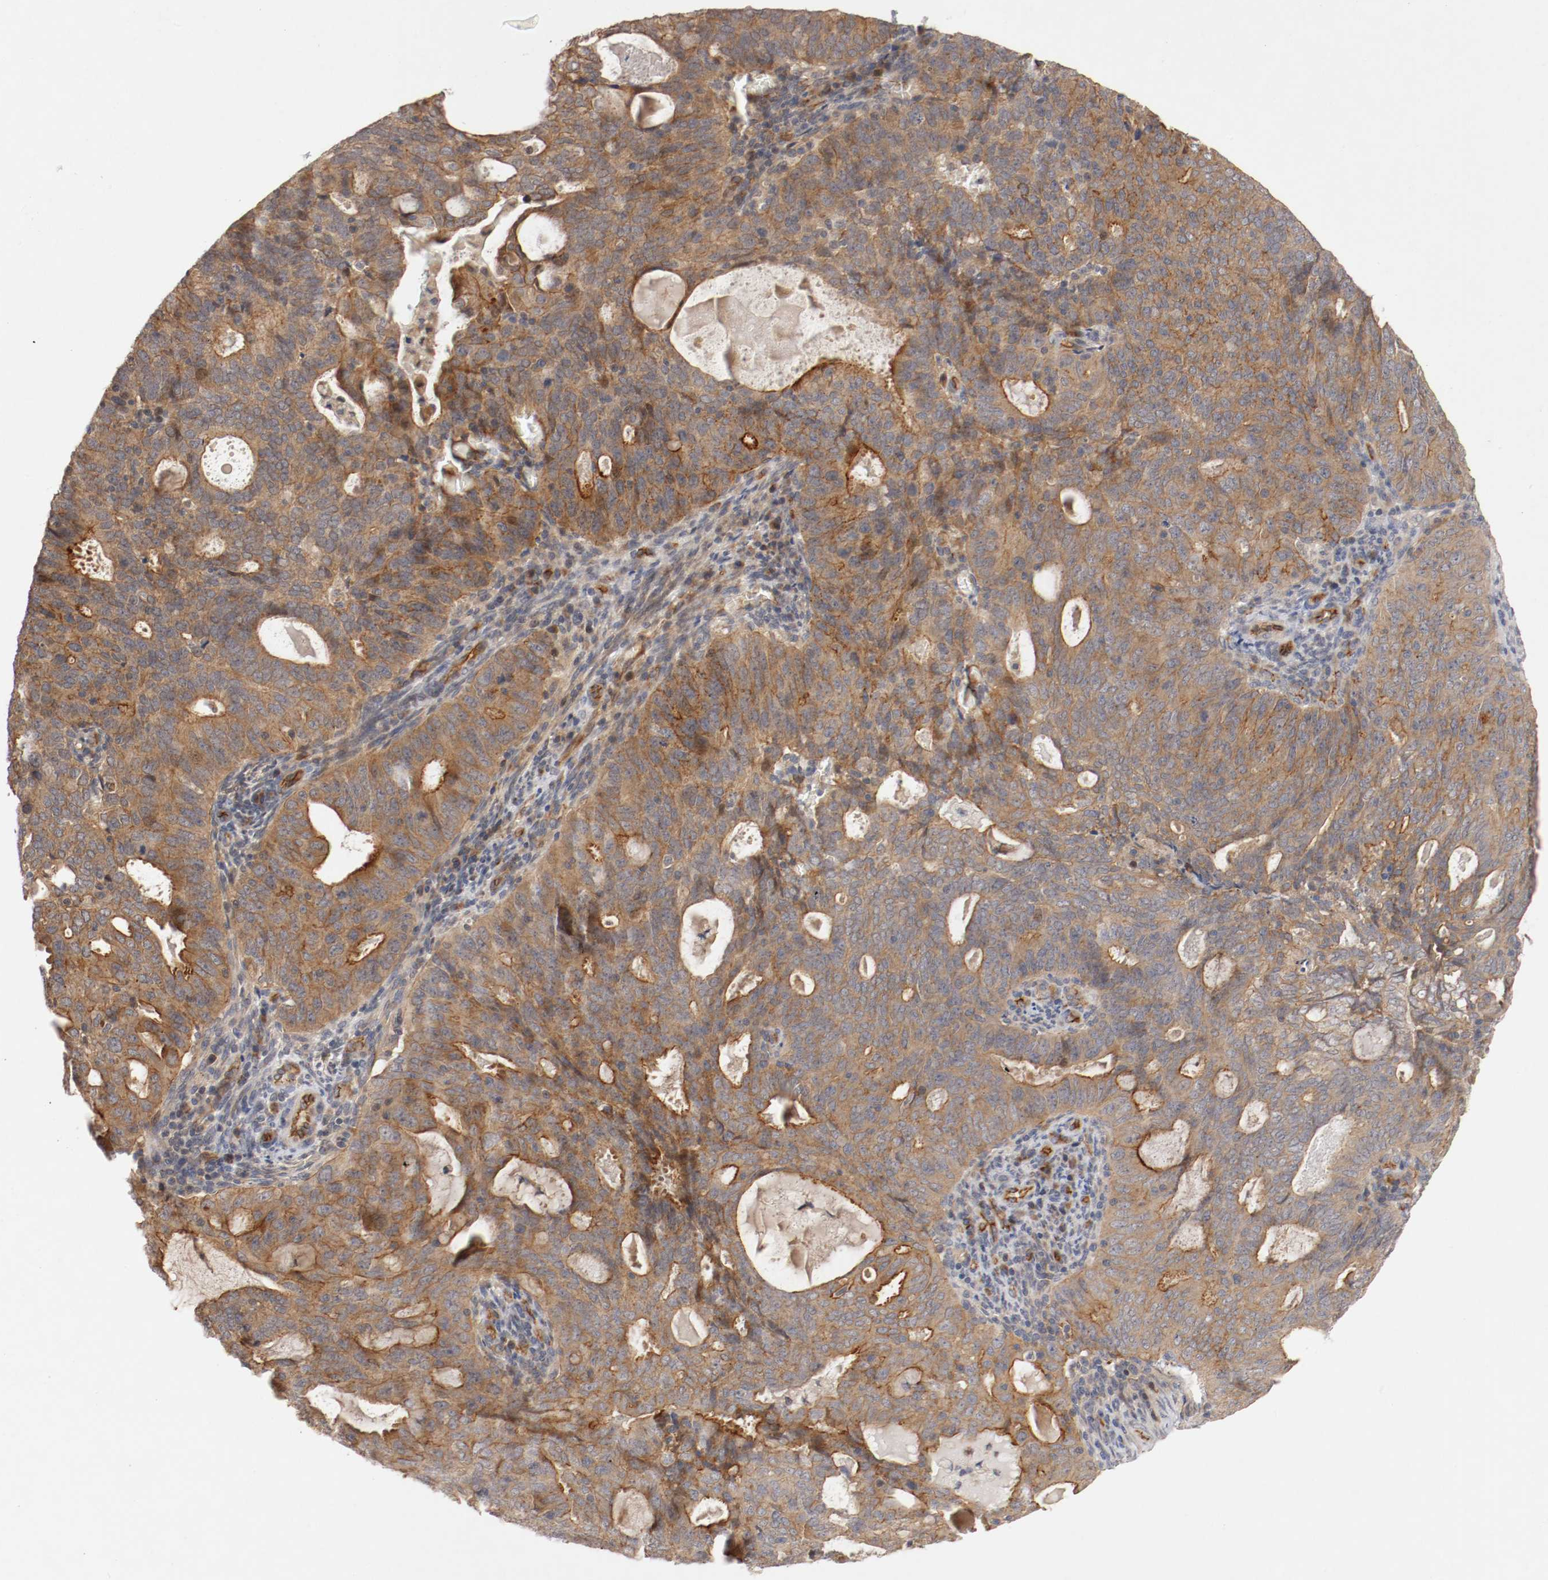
{"staining": {"intensity": "strong", "quantity": ">75%", "location": "cytoplasmic/membranous"}, "tissue": "cervical cancer", "cell_type": "Tumor cells", "image_type": "cancer", "snomed": [{"axis": "morphology", "description": "Adenocarcinoma, NOS"}, {"axis": "topography", "description": "Cervix"}], "caption": "The histopathology image exhibits a brown stain indicating the presence of a protein in the cytoplasmic/membranous of tumor cells in cervical cancer. (DAB (3,3'-diaminobenzidine) IHC with brightfield microscopy, high magnification).", "gene": "TYK2", "patient": {"sex": "female", "age": 44}}